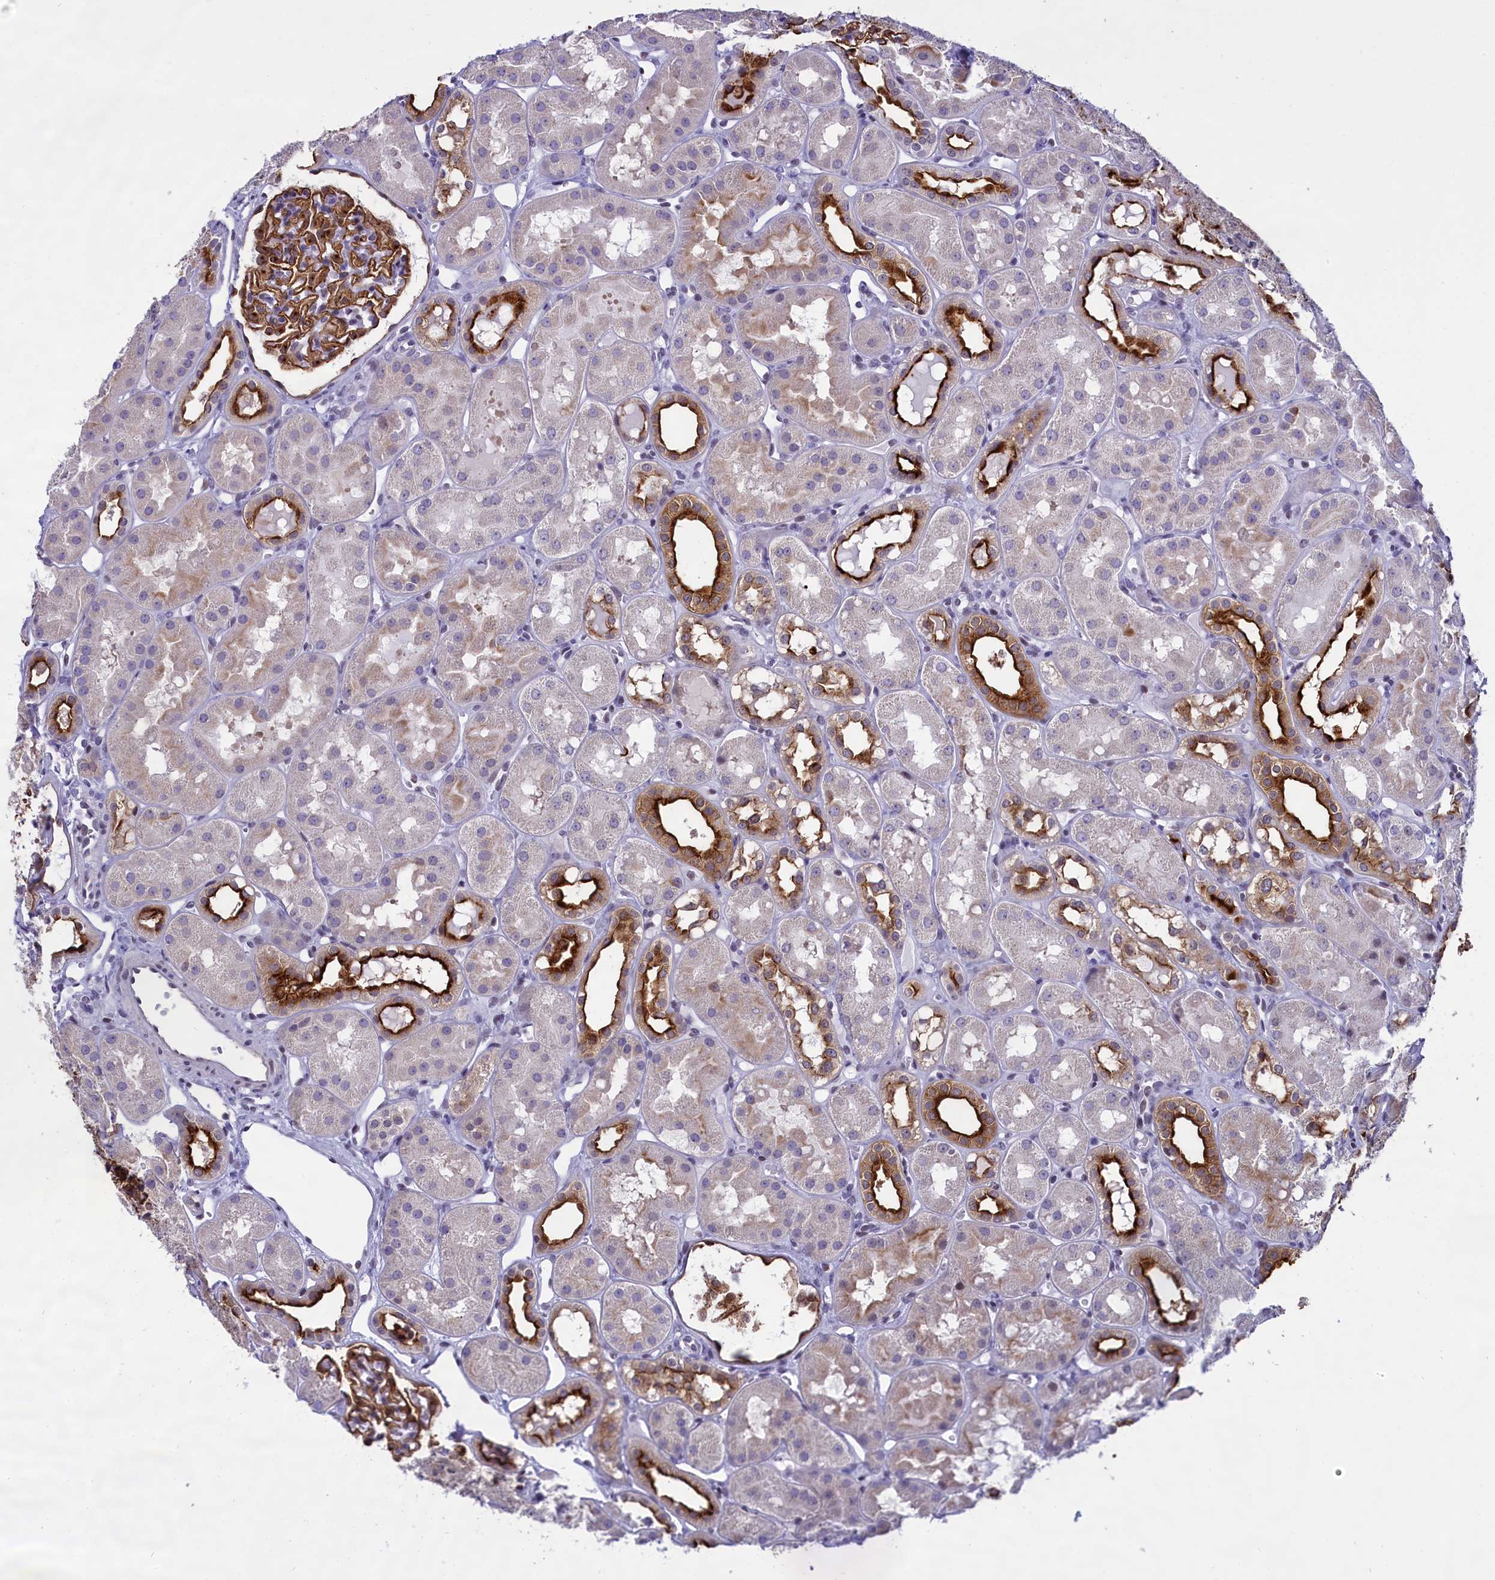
{"staining": {"intensity": "strong", "quantity": ">75%", "location": "cytoplasmic/membranous"}, "tissue": "kidney", "cell_type": "Cells in glomeruli", "image_type": "normal", "snomed": [{"axis": "morphology", "description": "Normal tissue, NOS"}, {"axis": "topography", "description": "Kidney"}], "caption": "Strong cytoplasmic/membranous staining is identified in approximately >75% of cells in glomeruli in benign kidney. The staining was performed using DAB, with brown indicating positive protein expression. Nuclei are stained blue with hematoxylin.", "gene": "SPIRE2", "patient": {"sex": "male", "age": 16}}